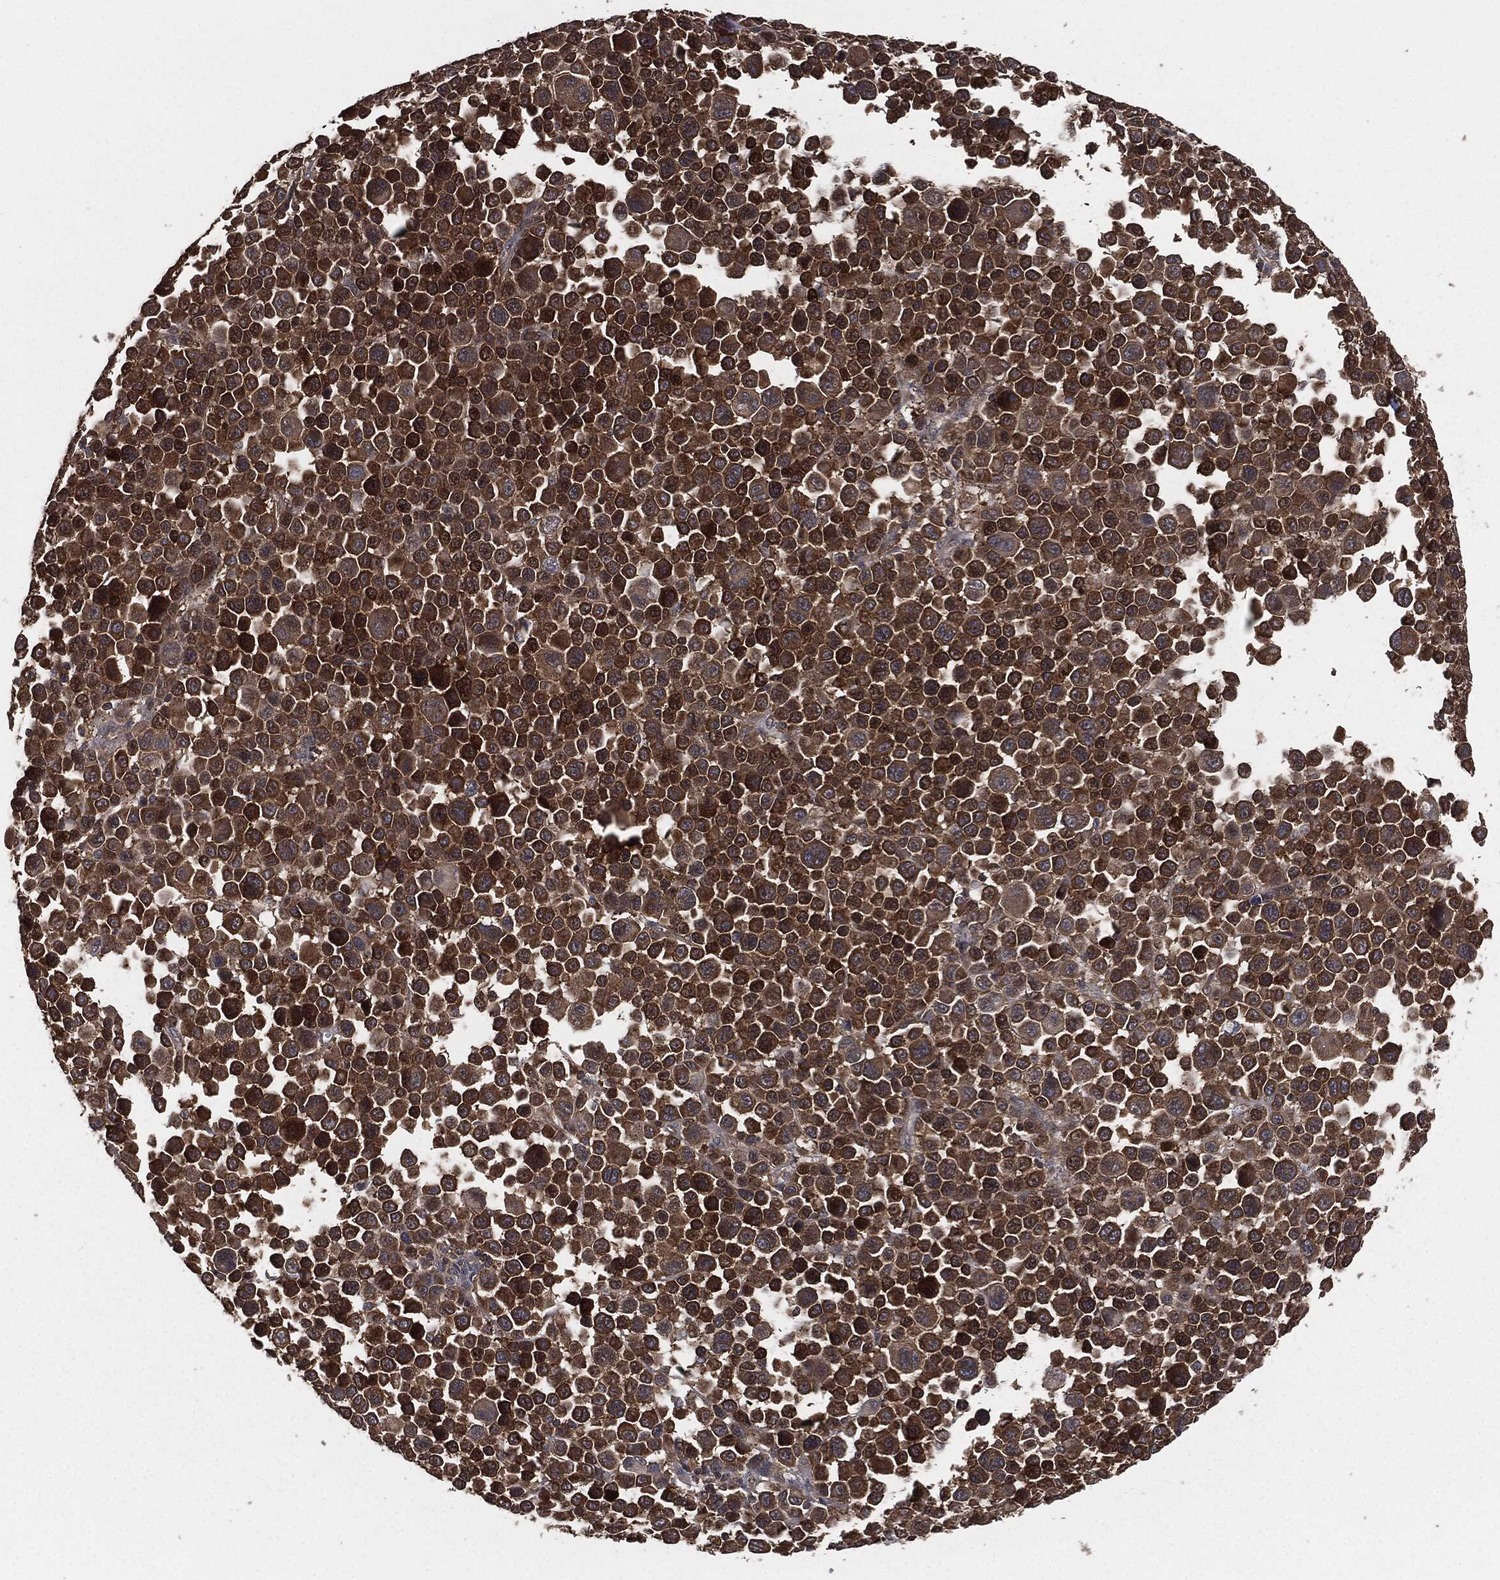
{"staining": {"intensity": "strong", "quantity": ">75%", "location": "cytoplasmic/membranous"}, "tissue": "melanoma", "cell_type": "Tumor cells", "image_type": "cancer", "snomed": [{"axis": "morphology", "description": "Malignant melanoma, NOS"}, {"axis": "topography", "description": "Skin"}], "caption": "Immunohistochemical staining of malignant melanoma shows high levels of strong cytoplasmic/membranous expression in approximately >75% of tumor cells.", "gene": "ERBIN", "patient": {"sex": "female", "age": 57}}